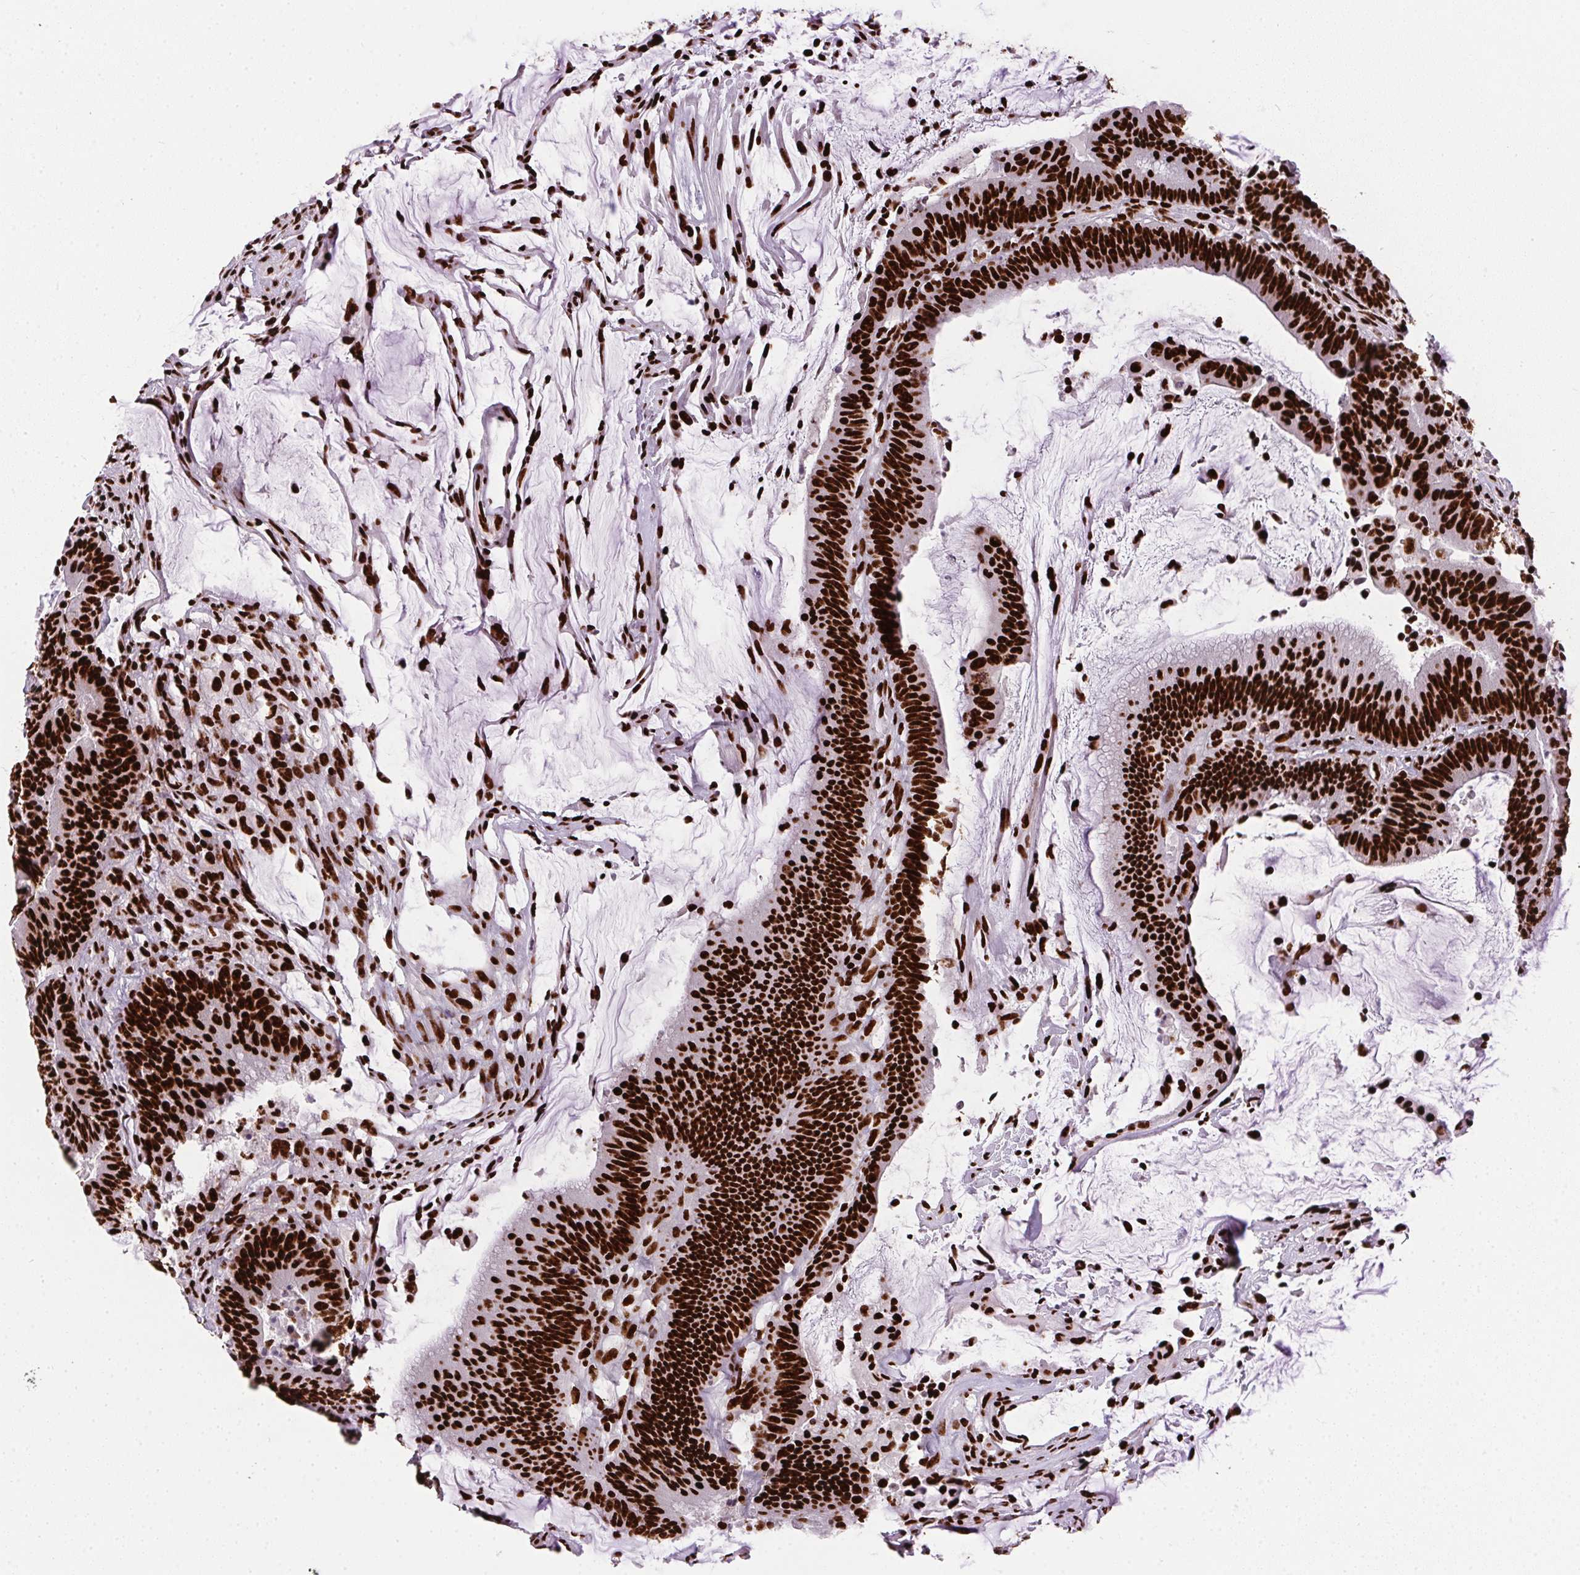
{"staining": {"intensity": "strong", "quantity": ">75%", "location": "nuclear"}, "tissue": "colorectal cancer", "cell_type": "Tumor cells", "image_type": "cancer", "snomed": [{"axis": "morphology", "description": "Adenocarcinoma, NOS"}, {"axis": "topography", "description": "Colon"}], "caption": "Adenocarcinoma (colorectal) stained with DAB IHC displays high levels of strong nuclear positivity in about >75% of tumor cells.", "gene": "PAGE3", "patient": {"sex": "female", "age": 78}}